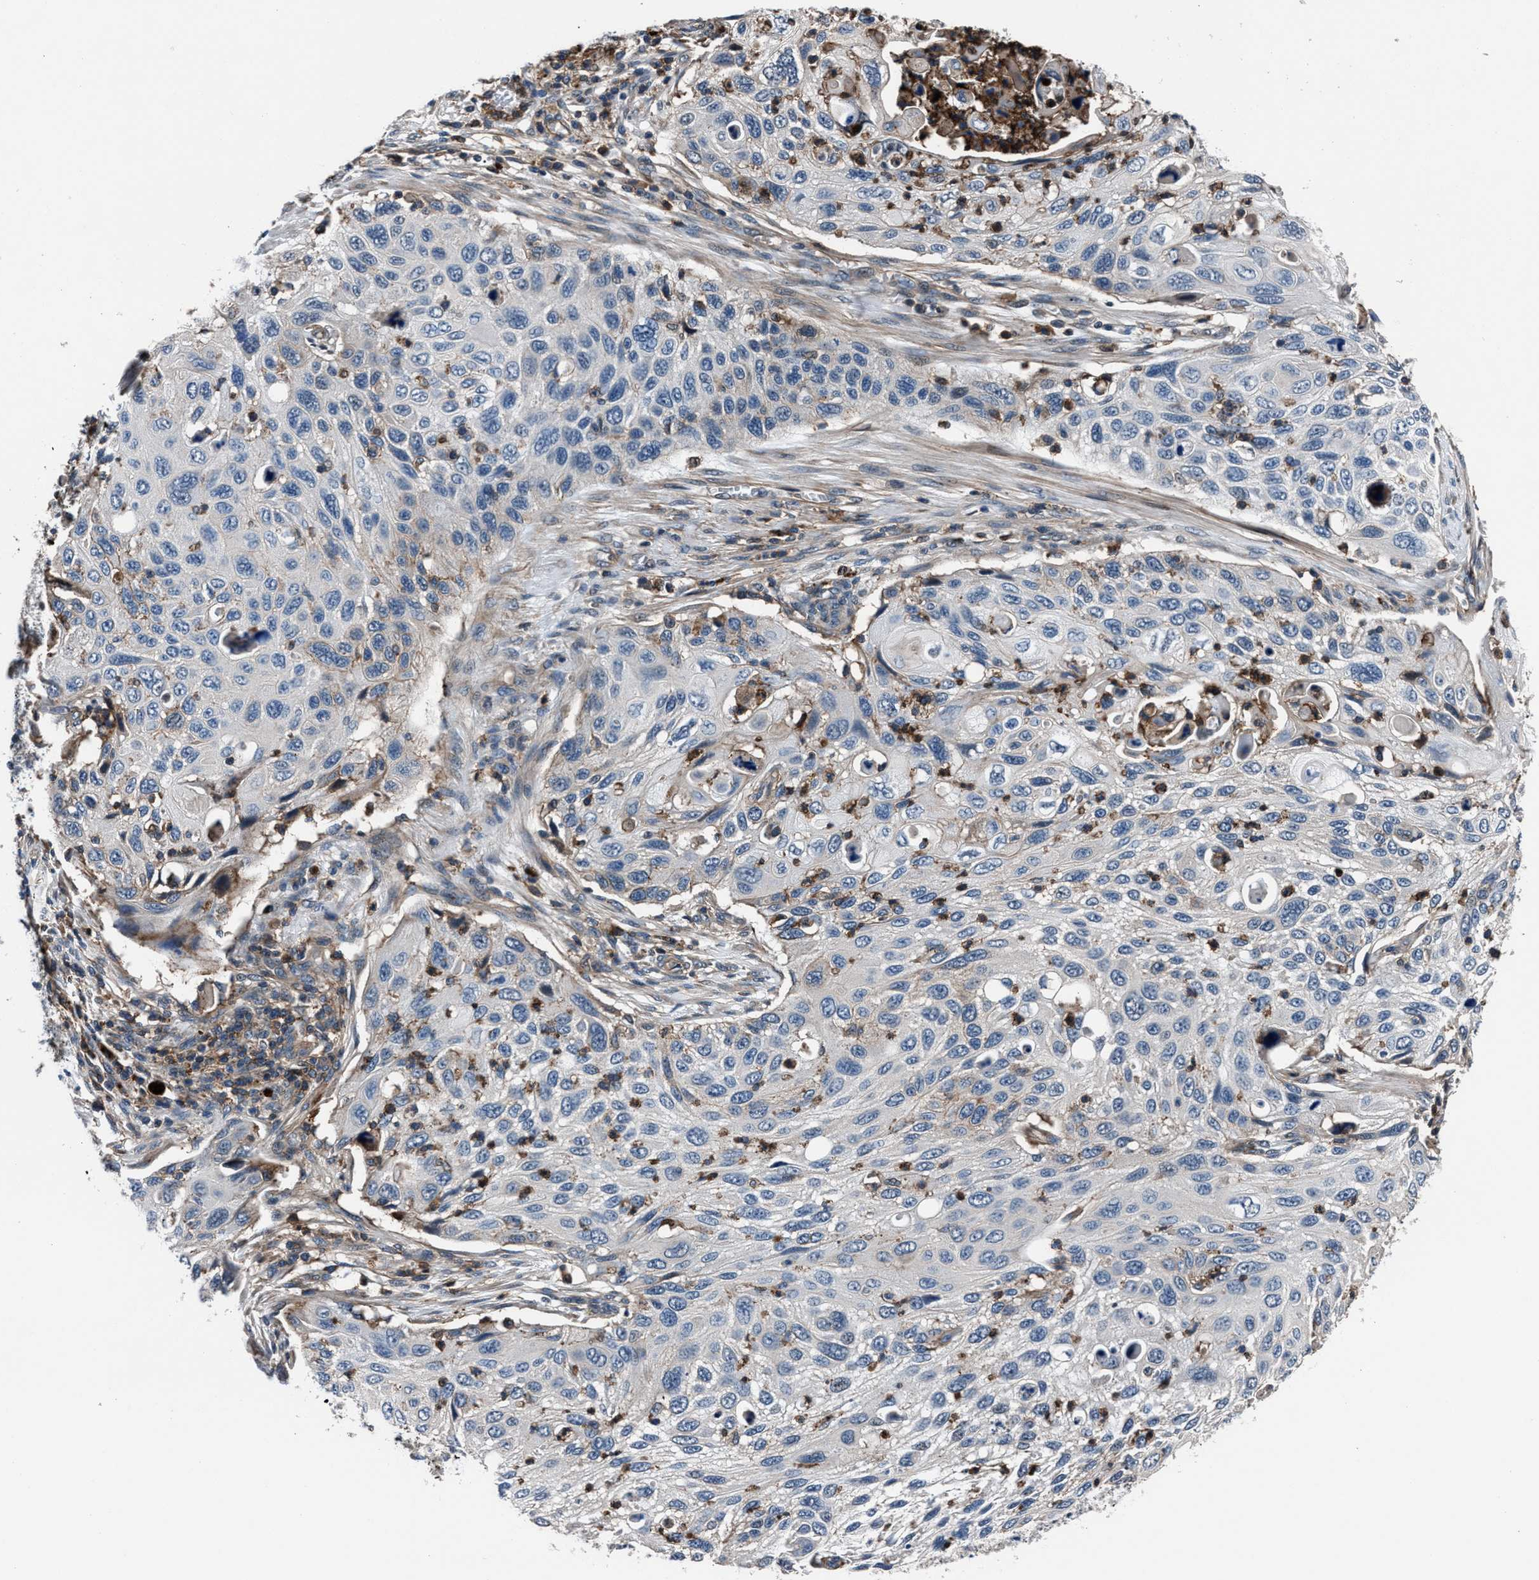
{"staining": {"intensity": "negative", "quantity": "none", "location": "none"}, "tissue": "cervical cancer", "cell_type": "Tumor cells", "image_type": "cancer", "snomed": [{"axis": "morphology", "description": "Squamous cell carcinoma, NOS"}, {"axis": "topography", "description": "Cervix"}], "caption": "An immunohistochemistry photomicrograph of cervical squamous cell carcinoma is shown. There is no staining in tumor cells of cervical squamous cell carcinoma.", "gene": "MFSD11", "patient": {"sex": "female", "age": 70}}